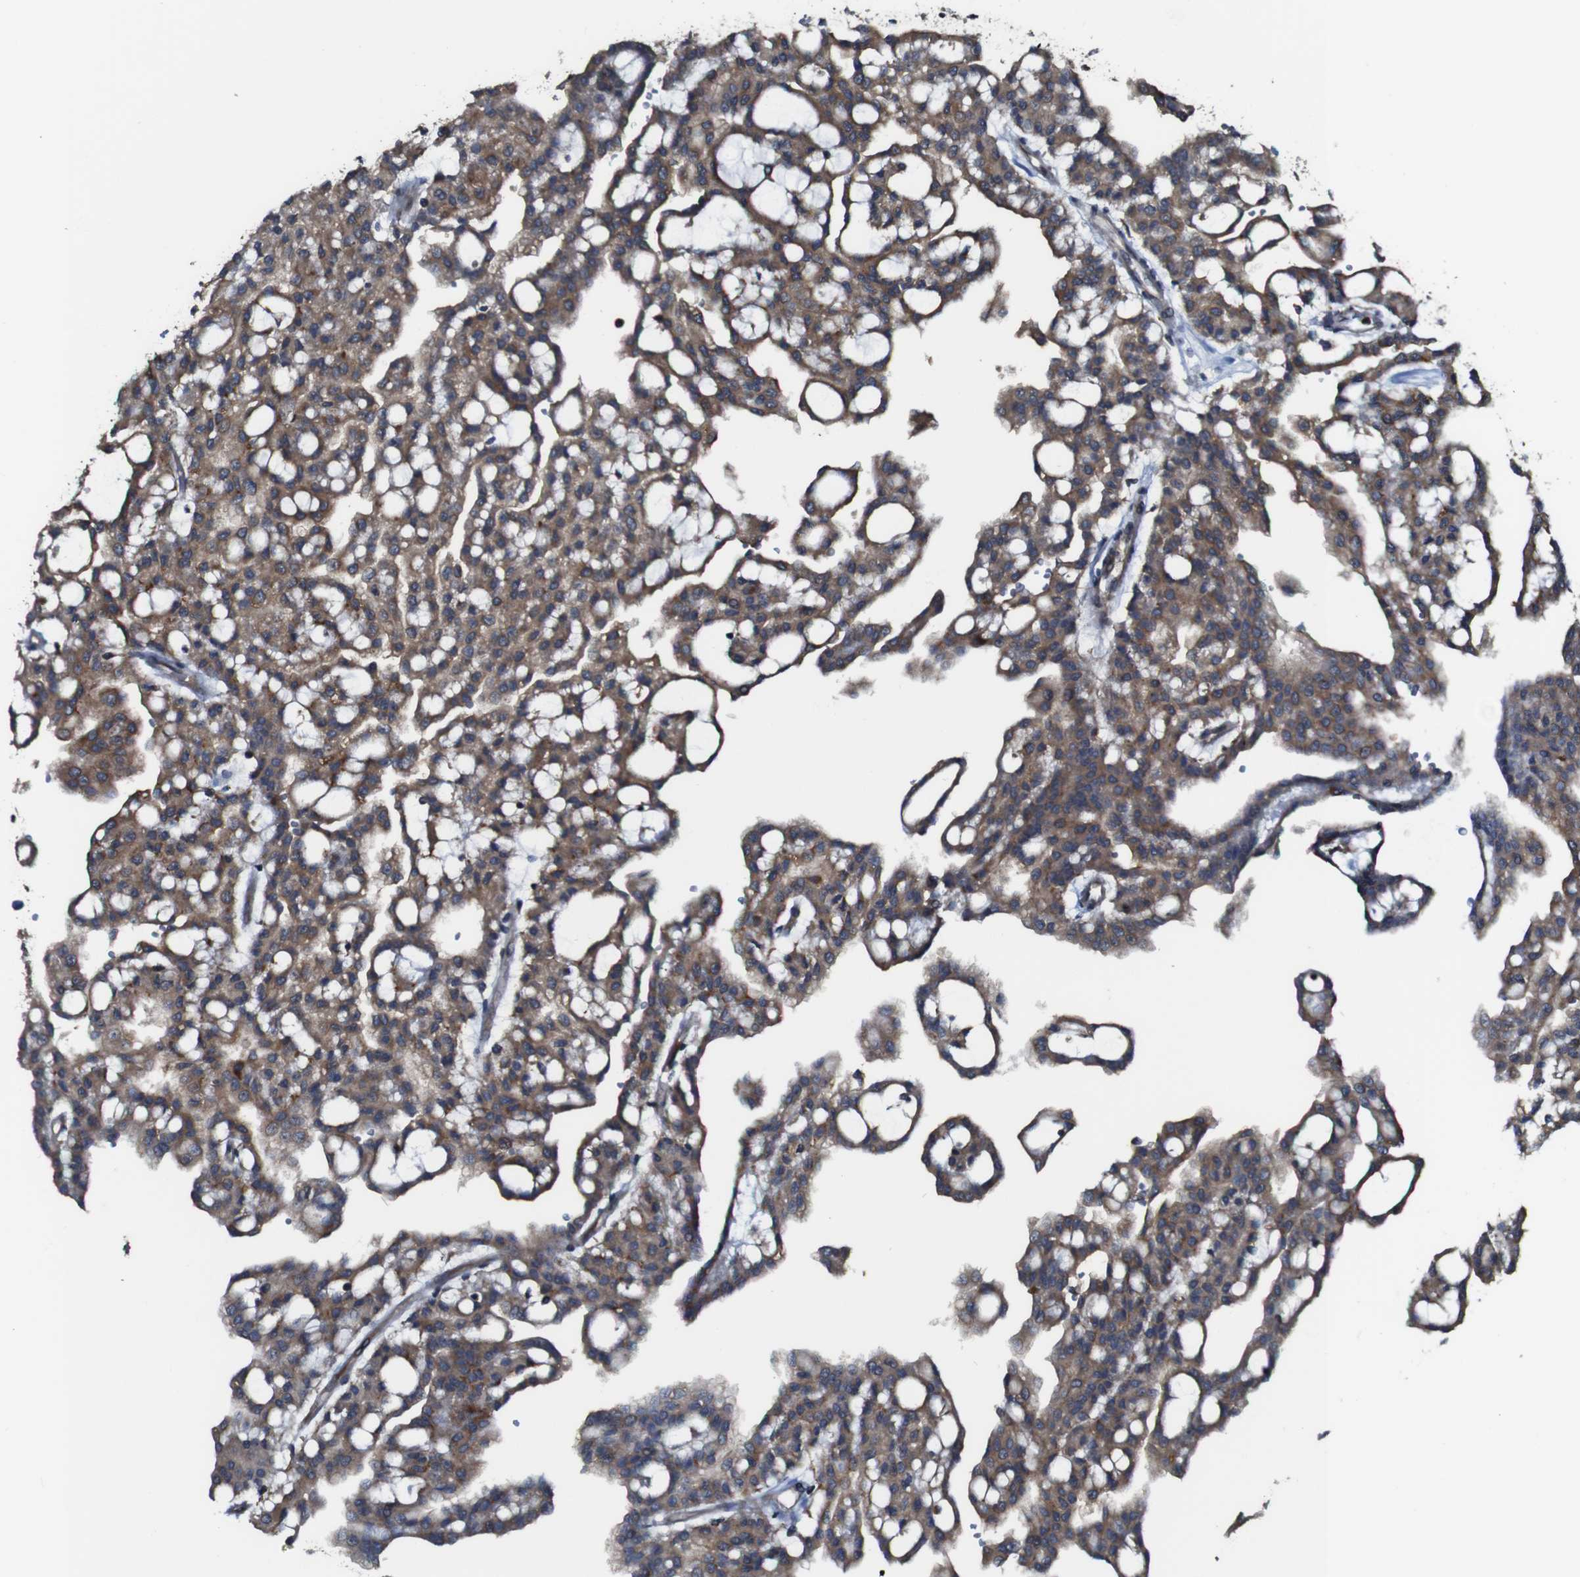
{"staining": {"intensity": "moderate", "quantity": ">75%", "location": "cytoplasmic/membranous"}, "tissue": "renal cancer", "cell_type": "Tumor cells", "image_type": "cancer", "snomed": [{"axis": "morphology", "description": "Adenocarcinoma, NOS"}, {"axis": "topography", "description": "Kidney"}], "caption": "Immunohistochemical staining of human adenocarcinoma (renal) displays medium levels of moderate cytoplasmic/membranous protein staining in approximately >75% of tumor cells.", "gene": "PCOLCE2", "patient": {"sex": "male", "age": 63}}